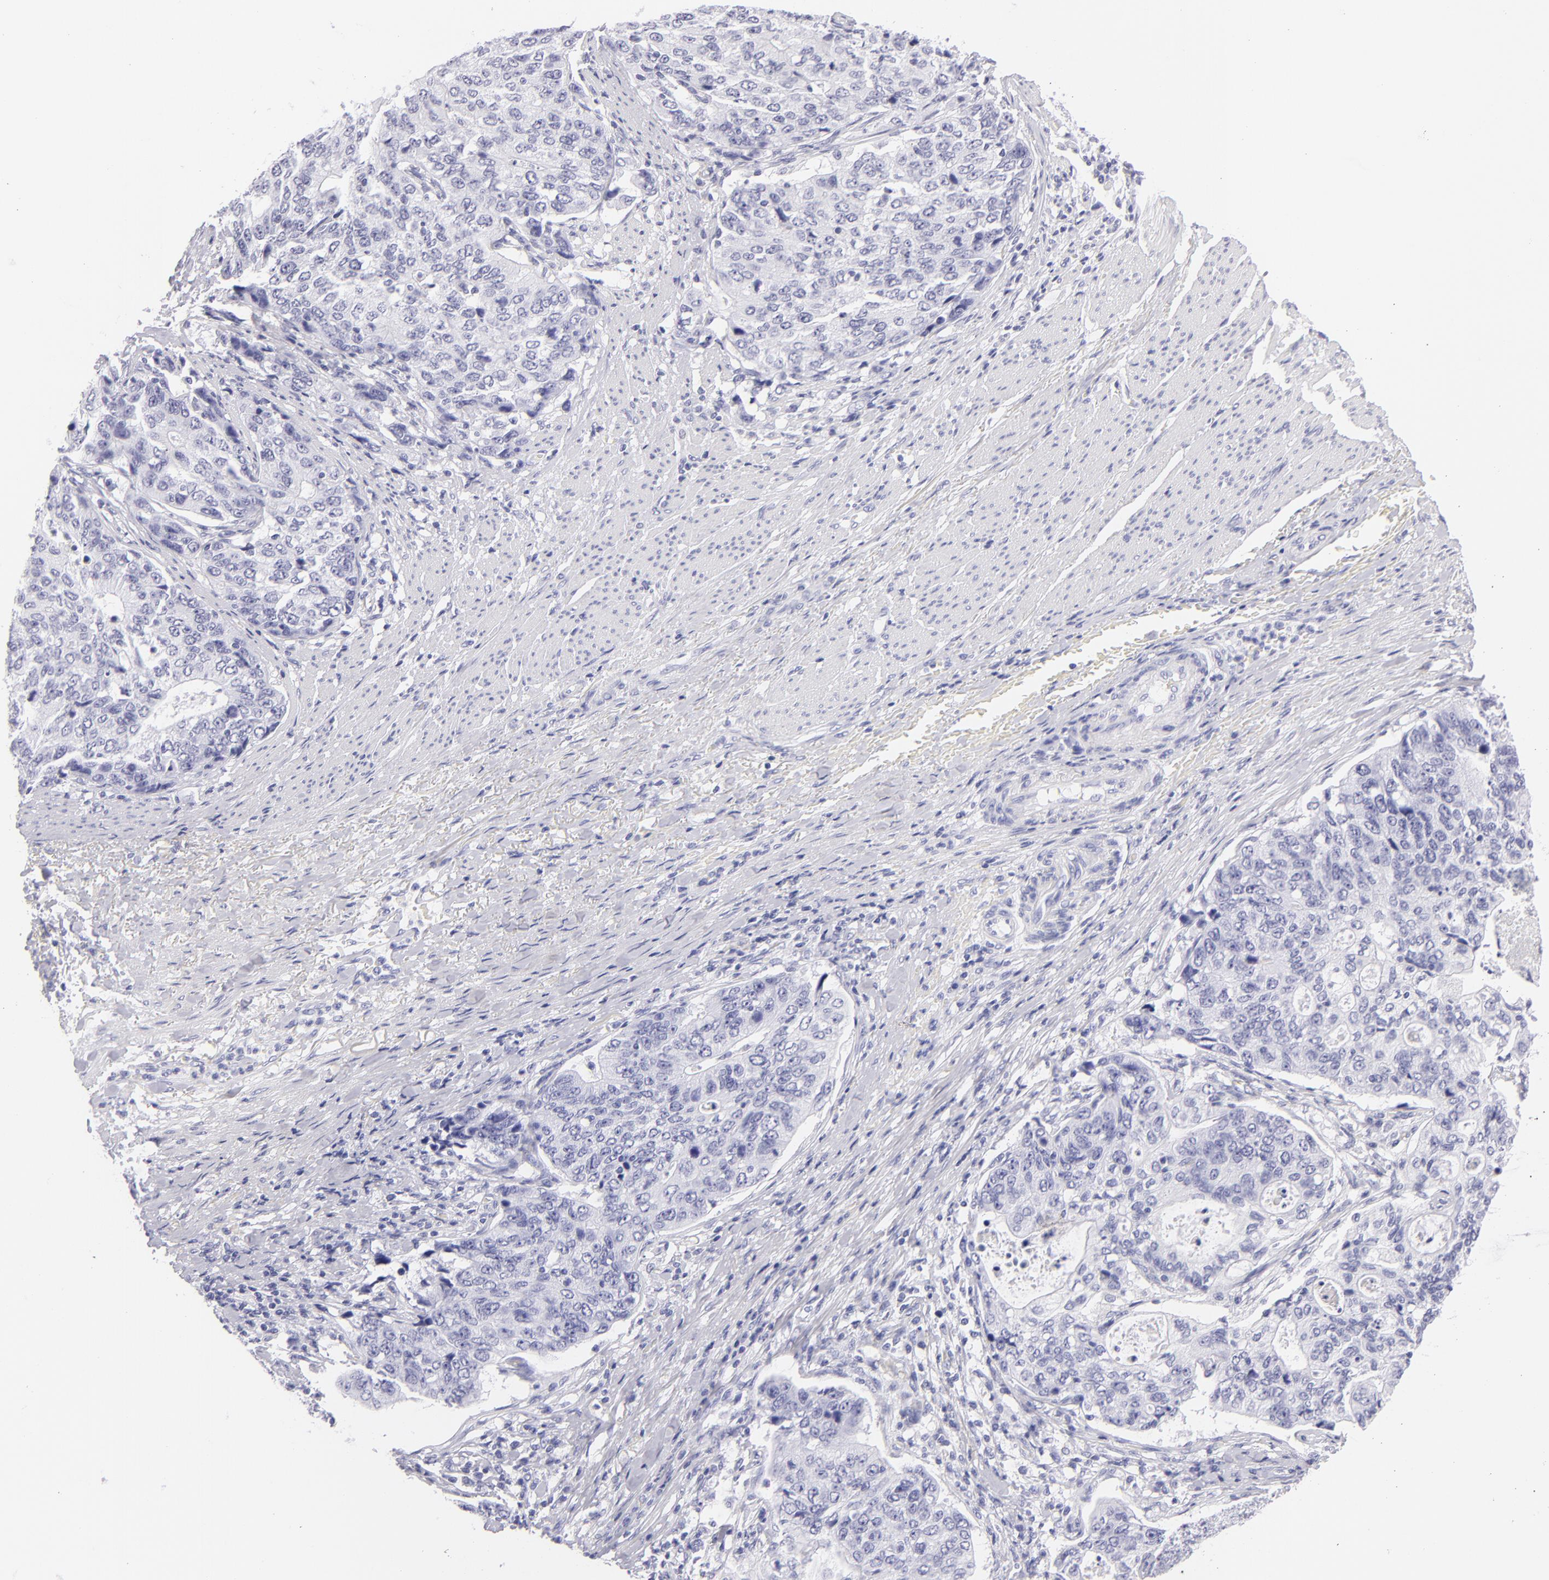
{"staining": {"intensity": "negative", "quantity": "none", "location": "none"}, "tissue": "stomach cancer", "cell_type": "Tumor cells", "image_type": "cancer", "snomed": [{"axis": "morphology", "description": "Adenocarcinoma, NOS"}, {"axis": "topography", "description": "Esophagus"}, {"axis": "topography", "description": "Stomach"}], "caption": "Image shows no significant protein staining in tumor cells of stomach adenocarcinoma. (DAB (3,3'-diaminobenzidine) immunohistochemistry visualized using brightfield microscopy, high magnification).", "gene": "PVALB", "patient": {"sex": "male", "age": 74}}